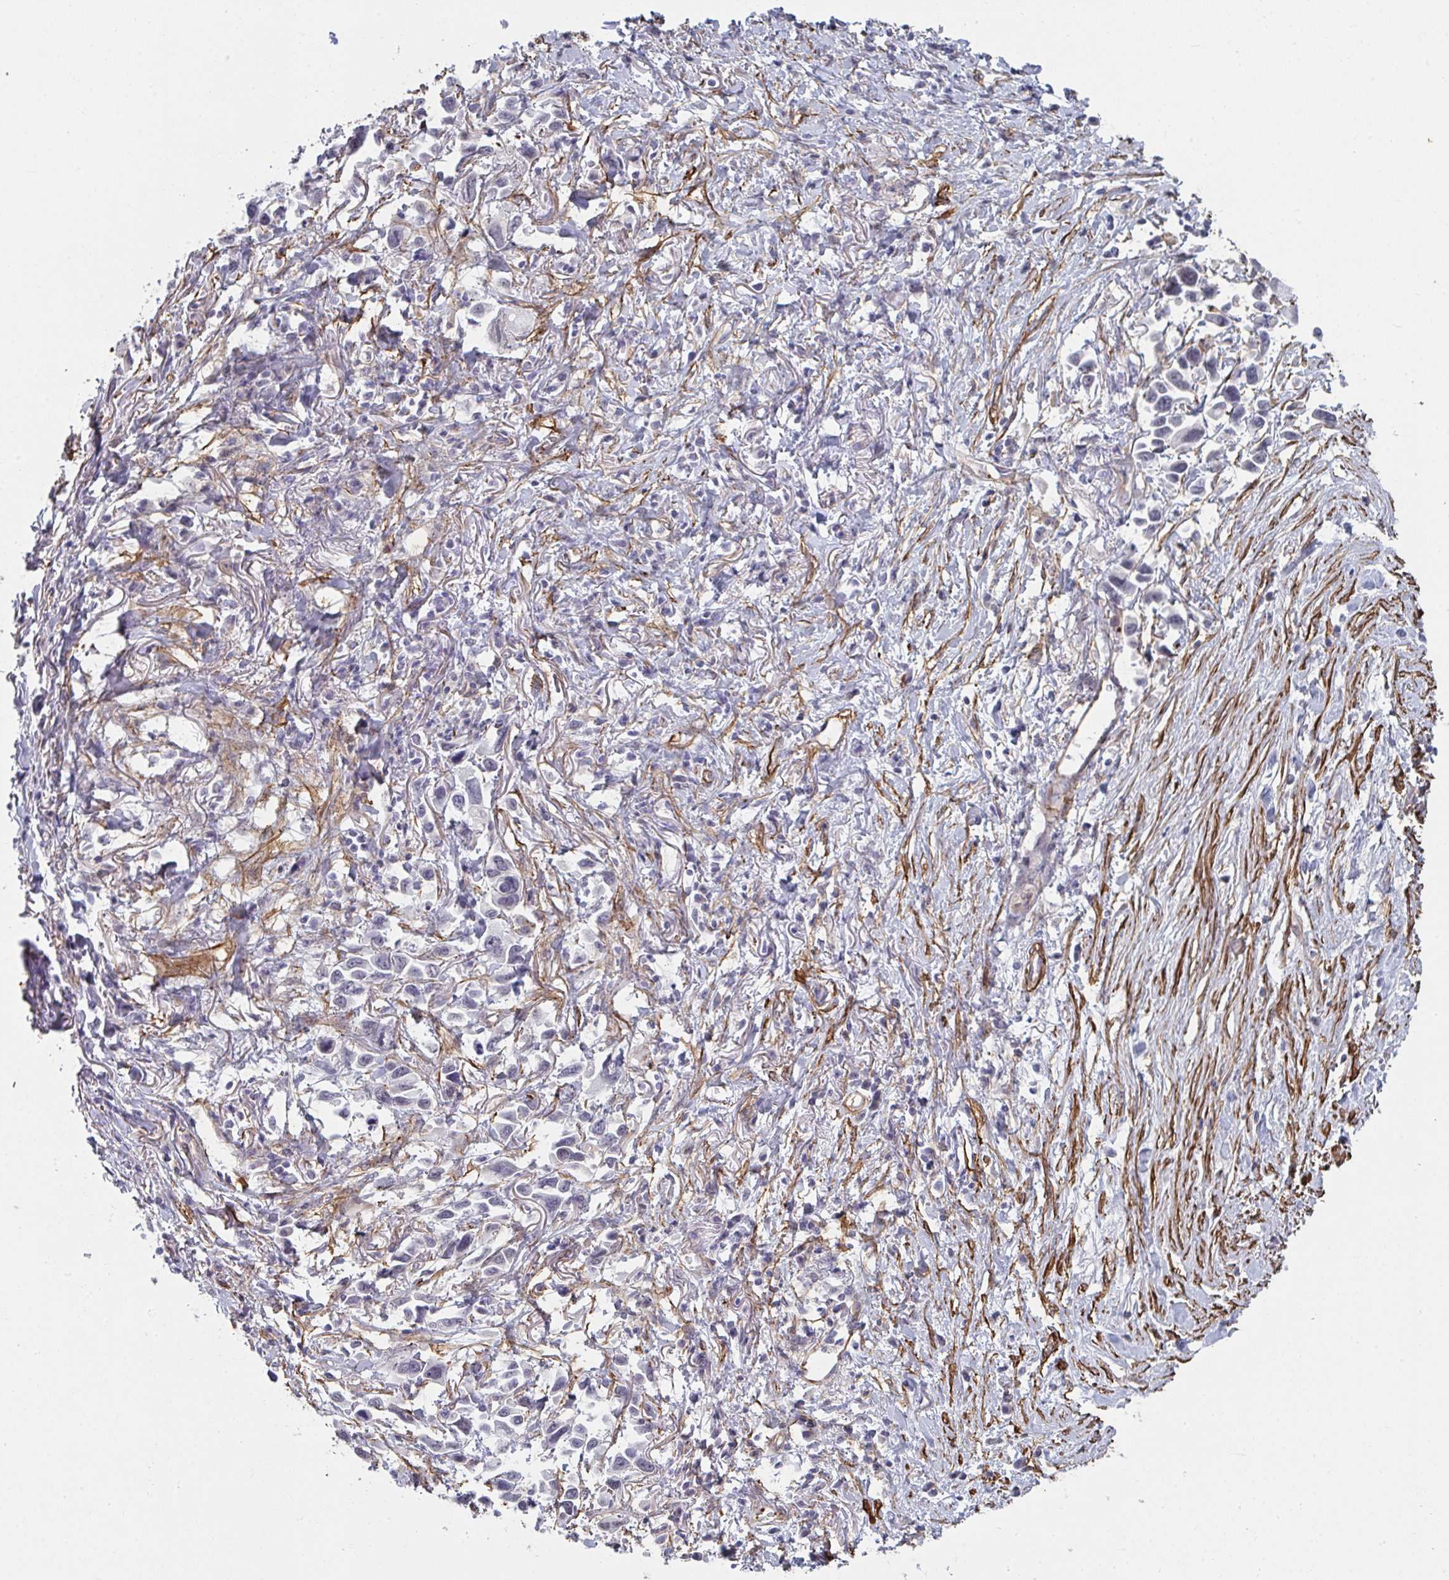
{"staining": {"intensity": "negative", "quantity": "none", "location": "none"}, "tissue": "stomach cancer", "cell_type": "Tumor cells", "image_type": "cancer", "snomed": [{"axis": "morphology", "description": "Adenocarcinoma, NOS"}, {"axis": "topography", "description": "Stomach"}], "caption": "This is an immunohistochemistry photomicrograph of stomach cancer. There is no expression in tumor cells.", "gene": "NEURL4", "patient": {"sex": "female", "age": 81}}